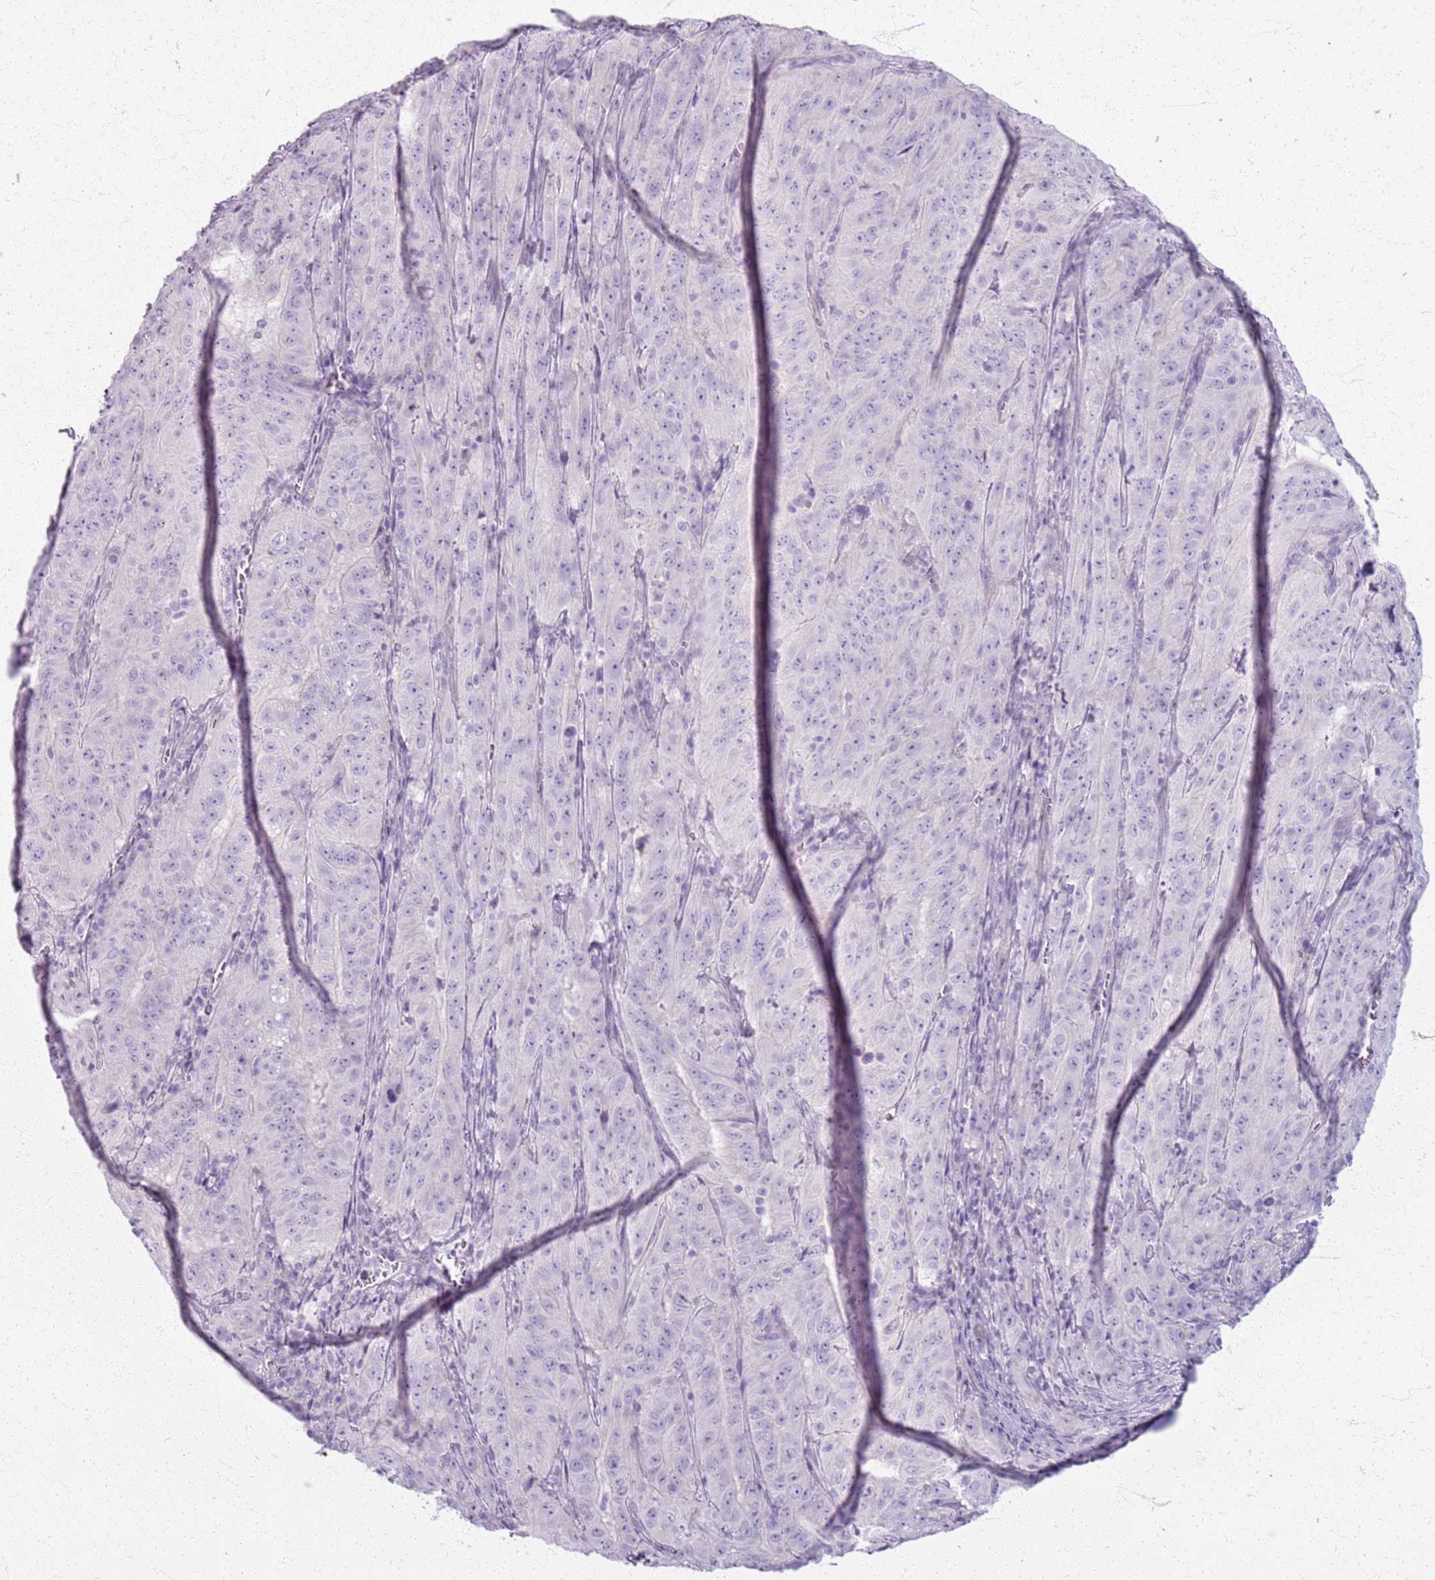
{"staining": {"intensity": "negative", "quantity": "none", "location": "none"}, "tissue": "pancreatic cancer", "cell_type": "Tumor cells", "image_type": "cancer", "snomed": [{"axis": "morphology", "description": "Adenocarcinoma, NOS"}, {"axis": "topography", "description": "Pancreas"}], "caption": "DAB (3,3'-diaminobenzidine) immunohistochemical staining of pancreatic cancer displays no significant expression in tumor cells.", "gene": "CSRP3", "patient": {"sex": "male", "age": 63}}